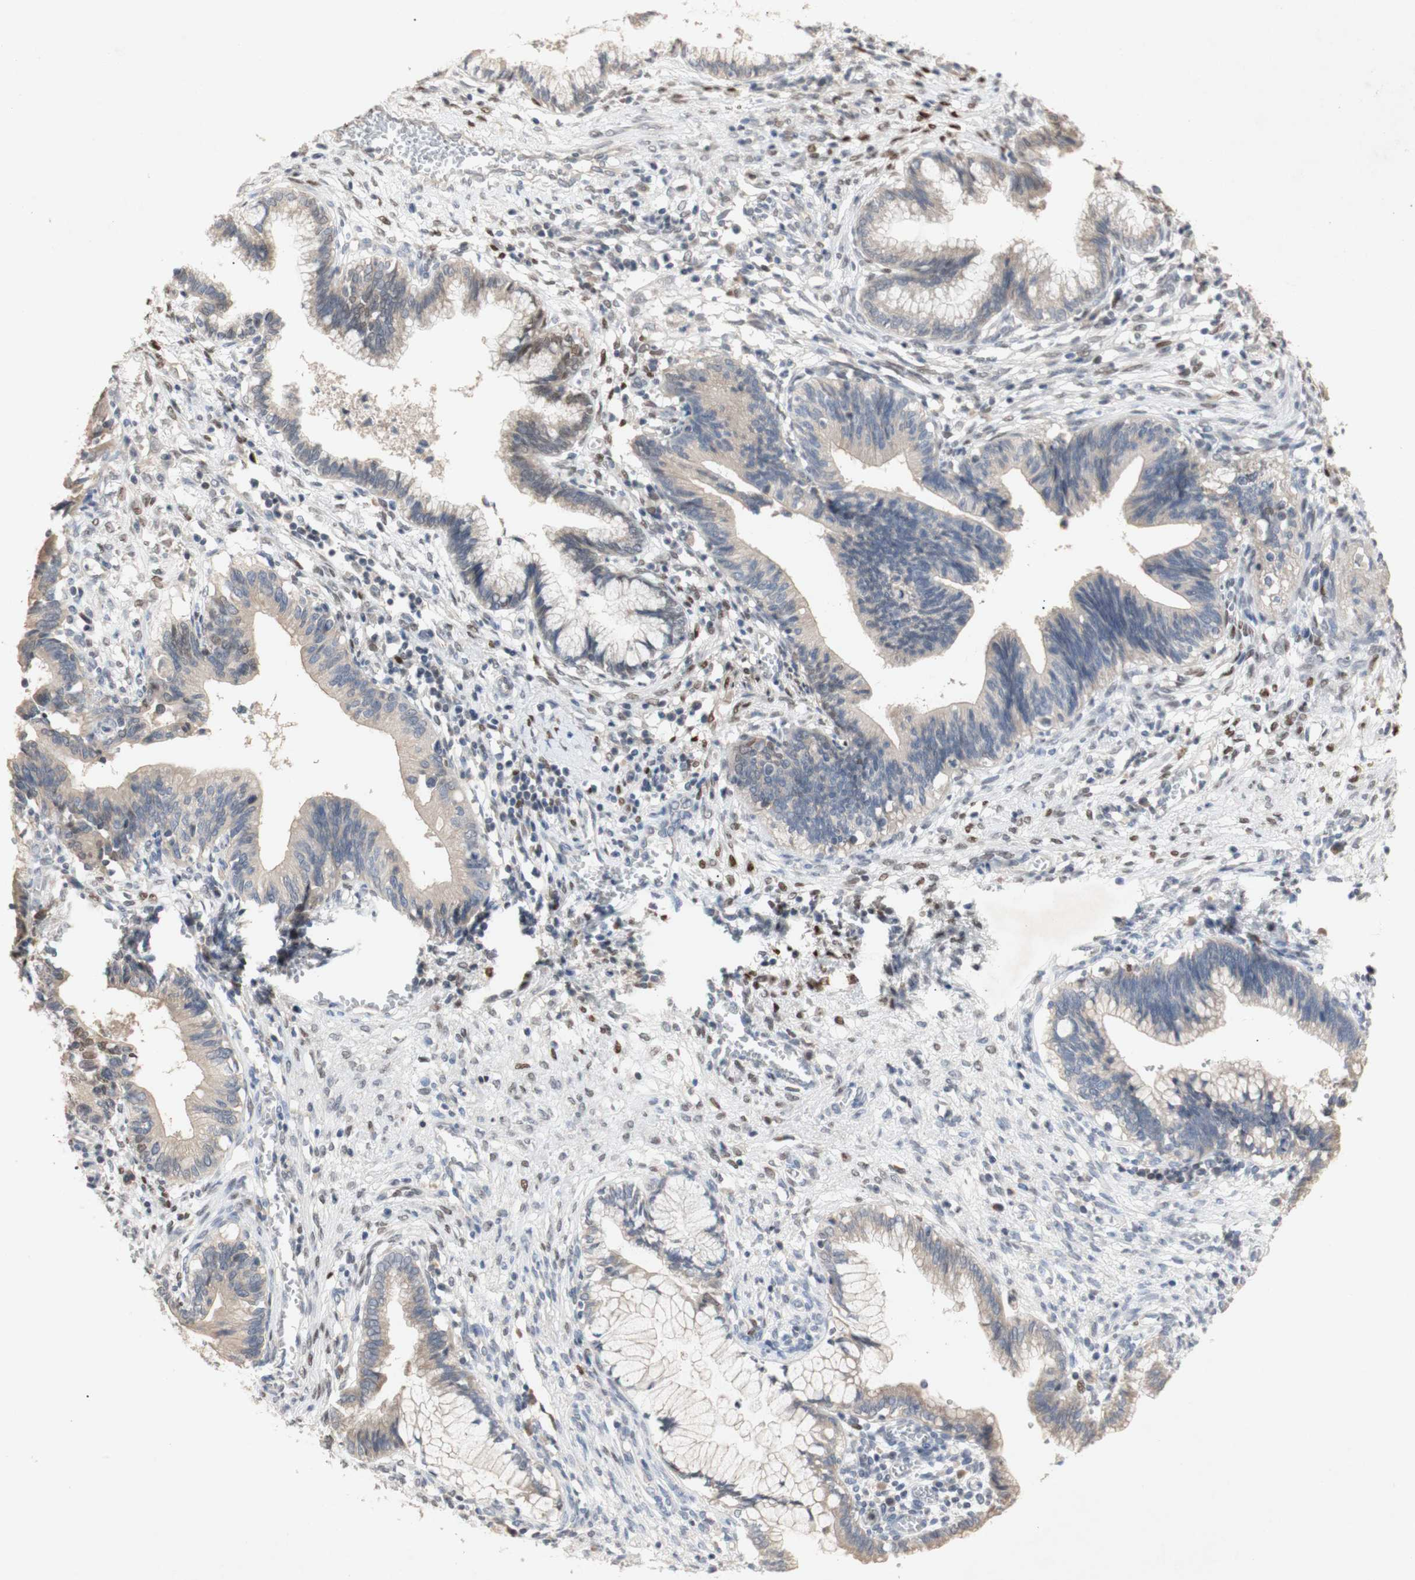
{"staining": {"intensity": "weak", "quantity": "25%-75%", "location": "cytoplasmic/membranous"}, "tissue": "cervical cancer", "cell_type": "Tumor cells", "image_type": "cancer", "snomed": [{"axis": "morphology", "description": "Adenocarcinoma, NOS"}, {"axis": "topography", "description": "Cervix"}], "caption": "Protein expression analysis of cervical cancer exhibits weak cytoplasmic/membranous expression in approximately 25%-75% of tumor cells.", "gene": "FOSB", "patient": {"sex": "female", "age": 44}}